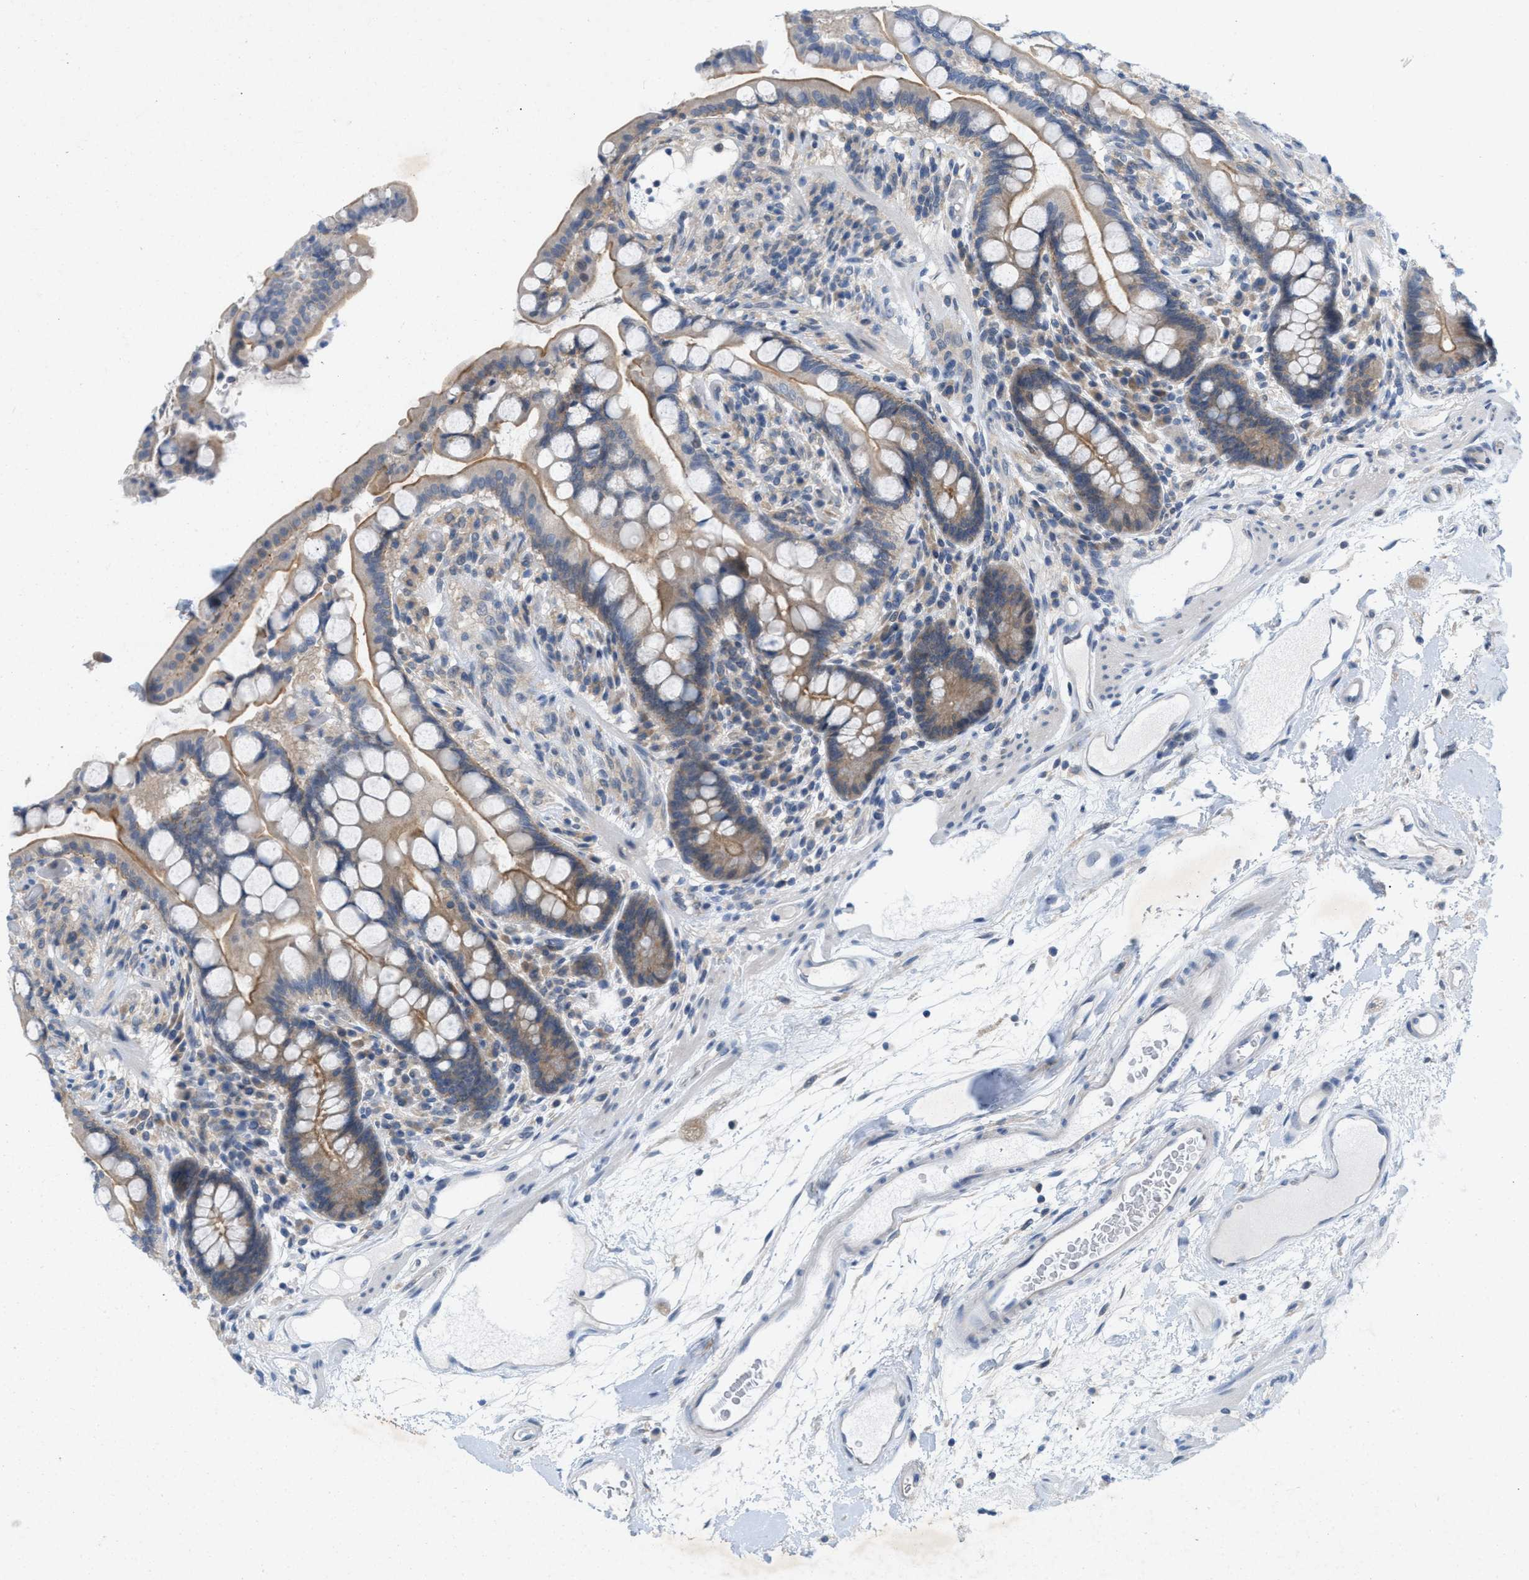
{"staining": {"intensity": "negative", "quantity": "none", "location": "none"}, "tissue": "colon", "cell_type": "Endothelial cells", "image_type": "normal", "snomed": [{"axis": "morphology", "description": "Normal tissue, NOS"}, {"axis": "topography", "description": "Colon"}], "caption": "This is an immunohistochemistry (IHC) histopathology image of unremarkable colon. There is no positivity in endothelial cells.", "gene": "WIPI2", "patient": {"sex": "male", "age": 73}}